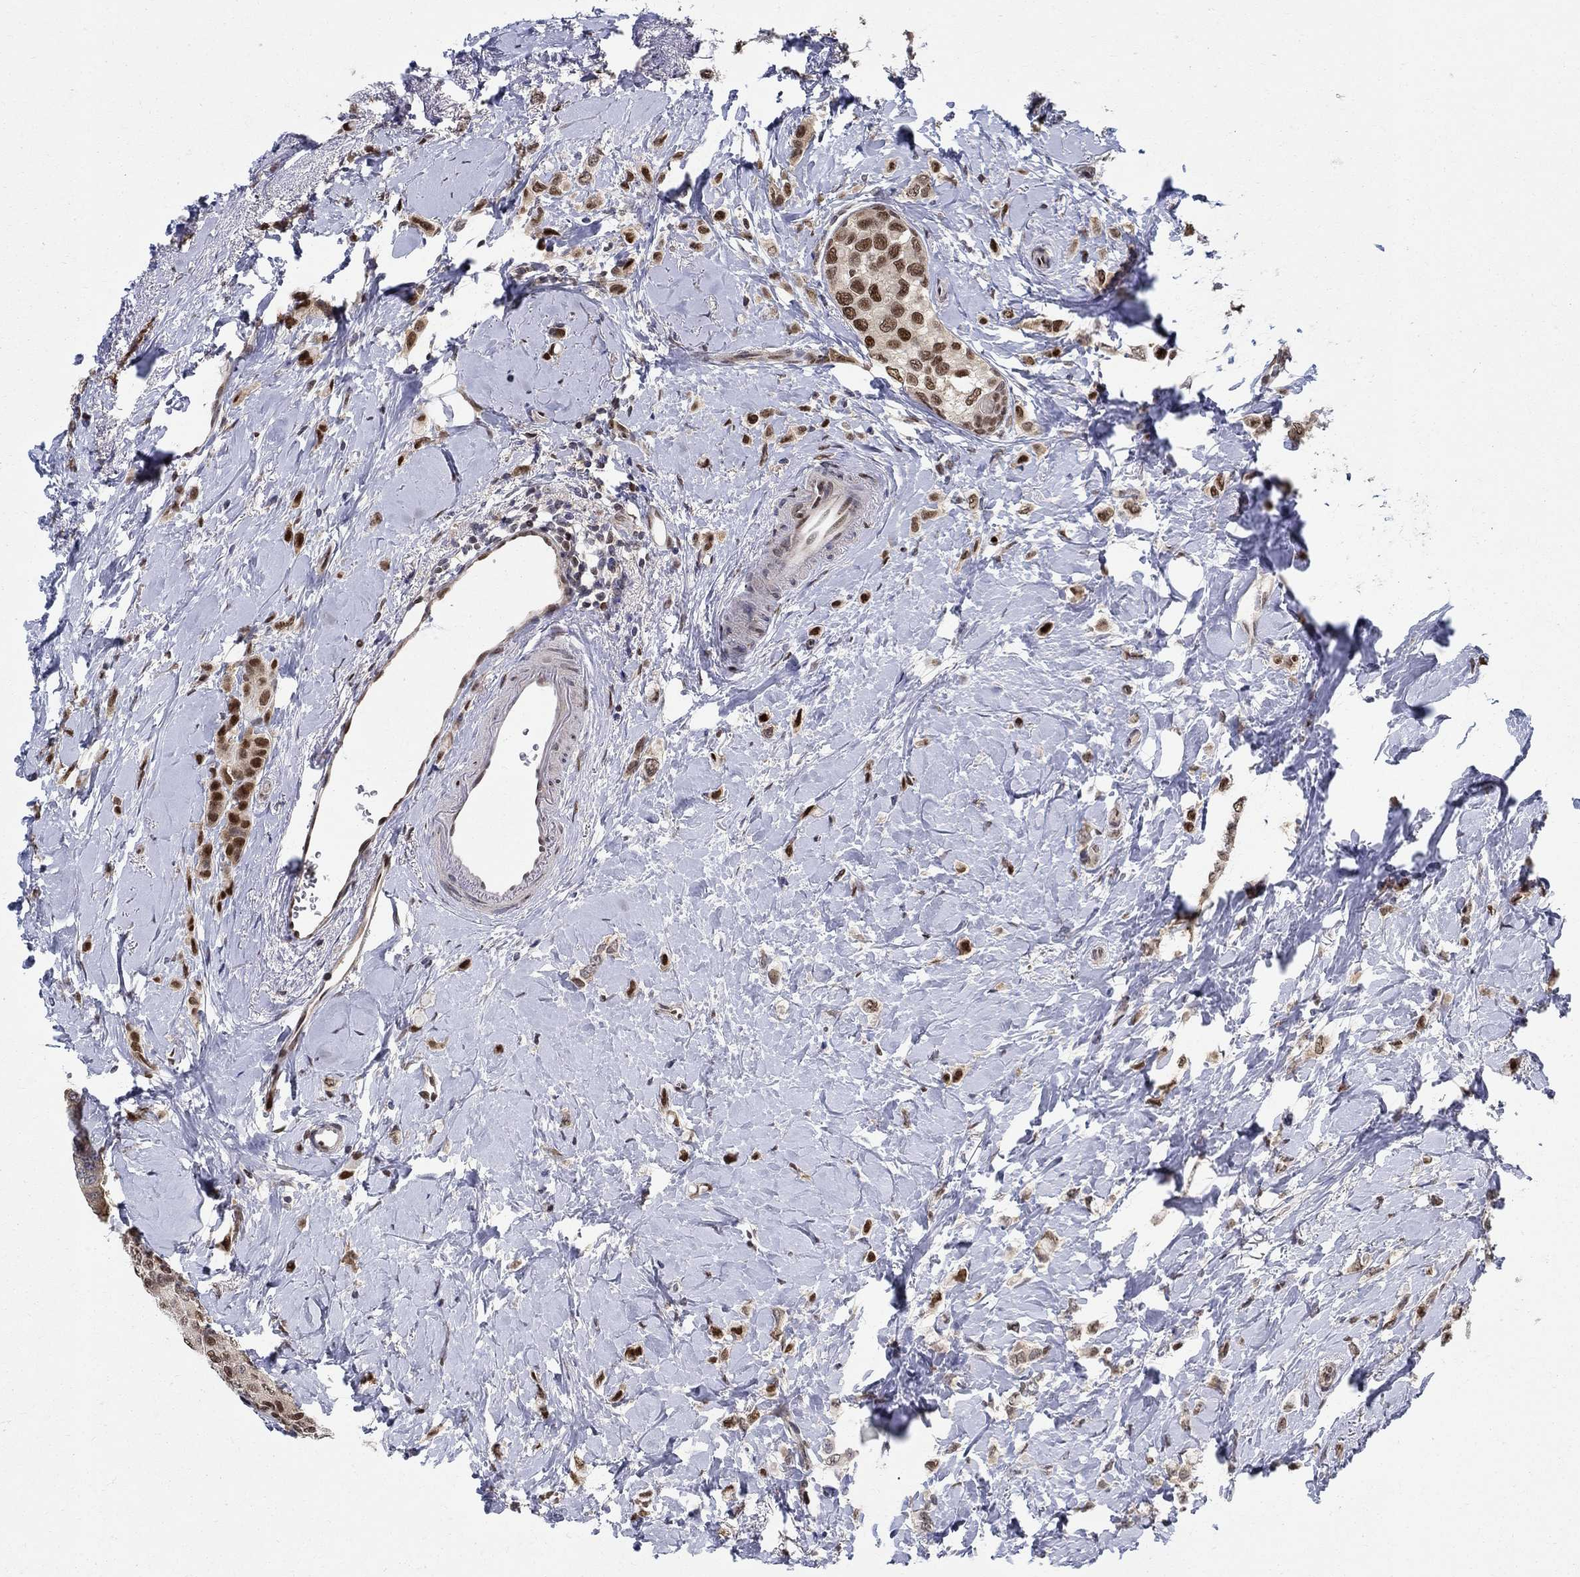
{"staining": {"intensity": "strong", "quantity": "25%-75%", "location": "nuclear"}, "tissue": "breast cancer", "cell_type": "Tumor cells", "image_type": "cancer", "snomed": [{"axis": "morphology", "description": "Lobular carcinoma"}, {"axis": "topography", "description": "Breast"}], "caption": "Protein expression analysis of human lobular carcinoma (breast) reveals strong nuclear staining in about 25%-75% of tumor cells. (DAB IHC, brown staining for protein, blue staining for nuclei).", "gene": "ZNF594", "patient": {"sex": "female", "age": 66}}